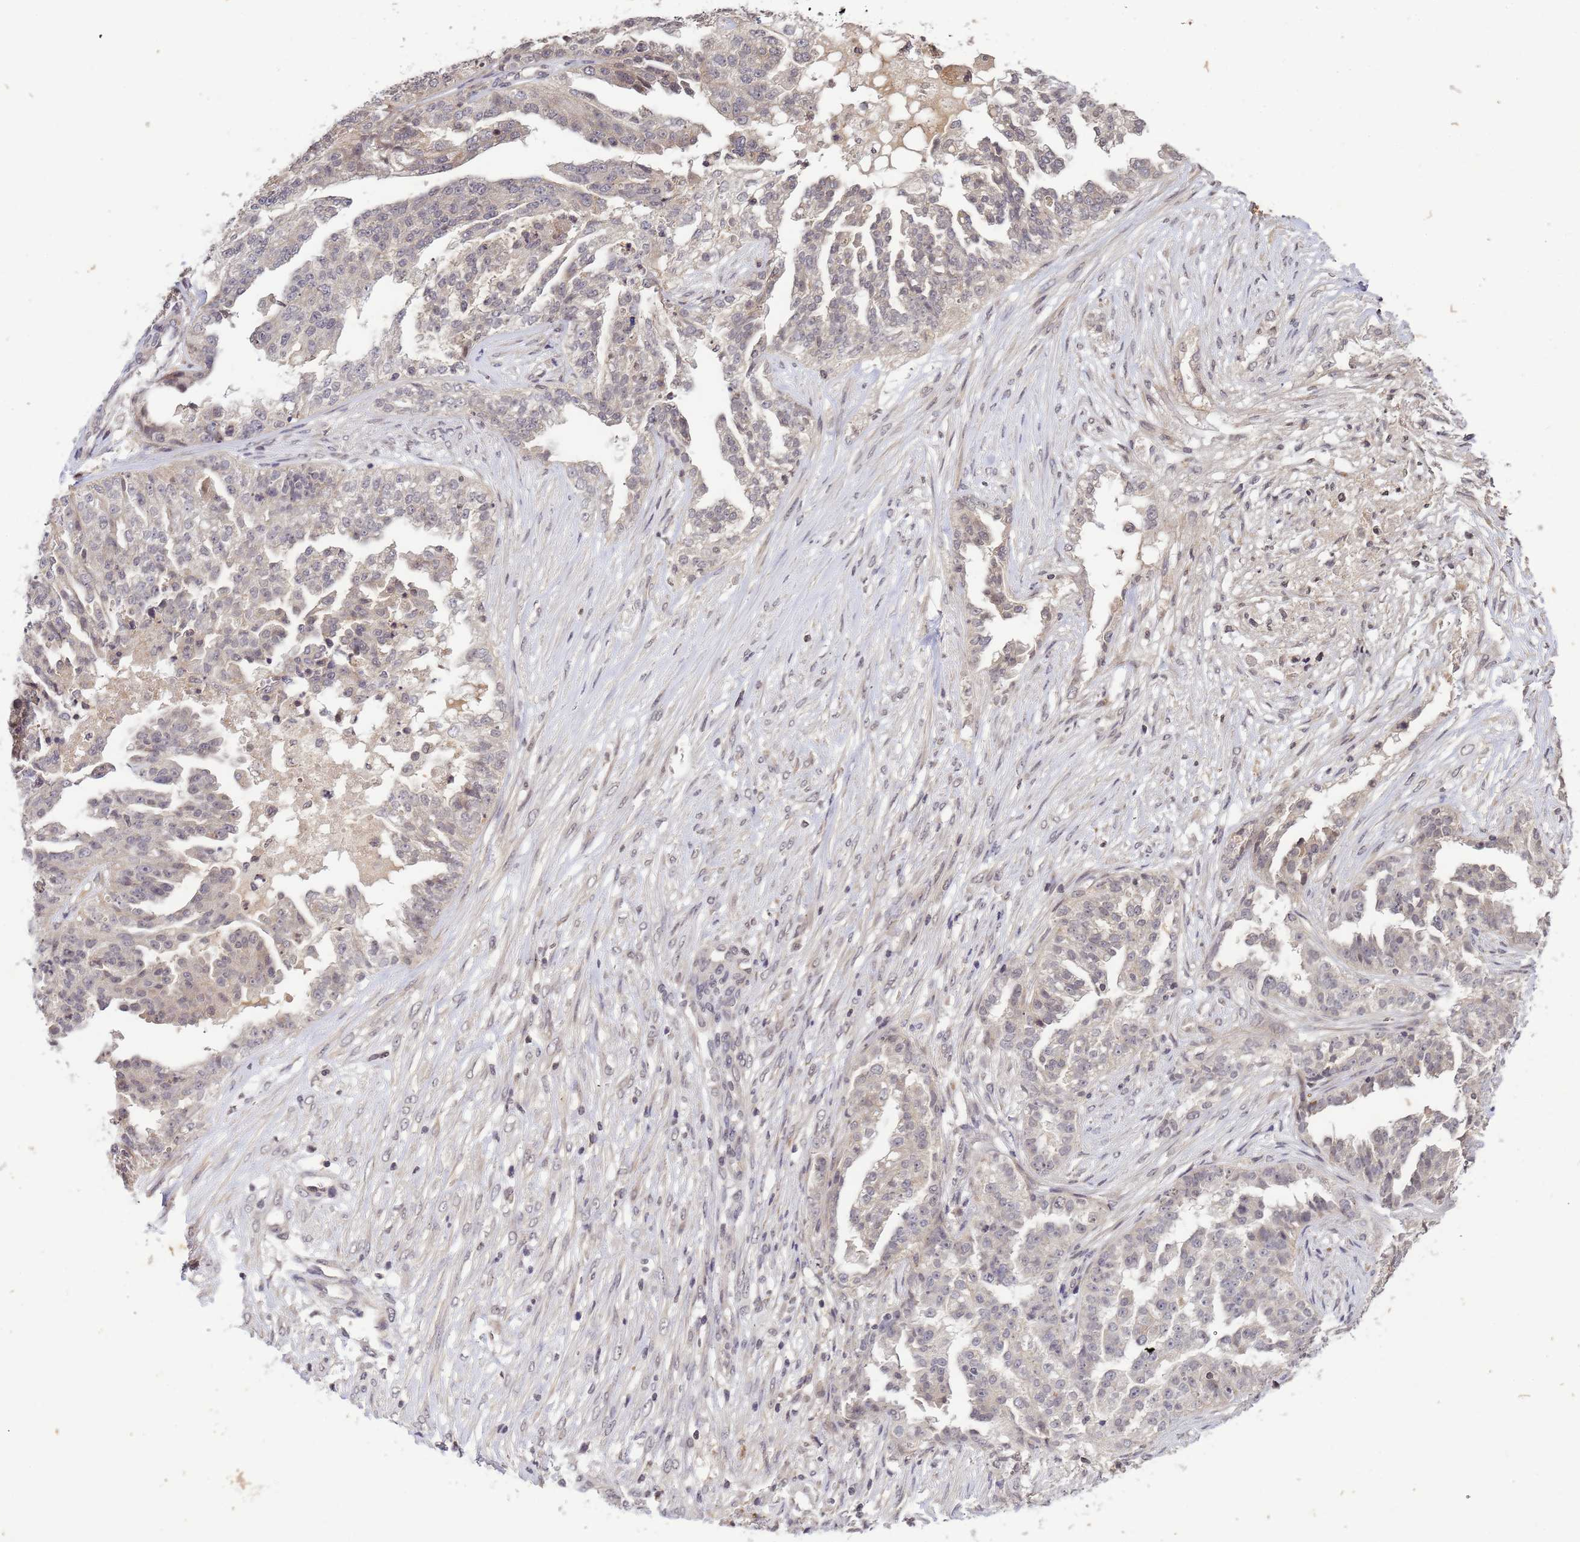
{"staining": {"intensity": "negative", "quantity": "none", "location": "none"}, "tissue": "ovarian cancer", "cell_type": "Tumor cells", "image_type": "cancer", "snomed": [{"axis": "morphology", "description": "Cystadenocarcinoma, serous, NOS"}, {"axis": "topography", "description": "Ovary"}], "caption": "This is a image of IHC staining of ovarian serous cystadenocarcinoma, which shows no expression in tumor cells.", "gene": "MYL7", "patient": {"sex": "female", "age": 58}}